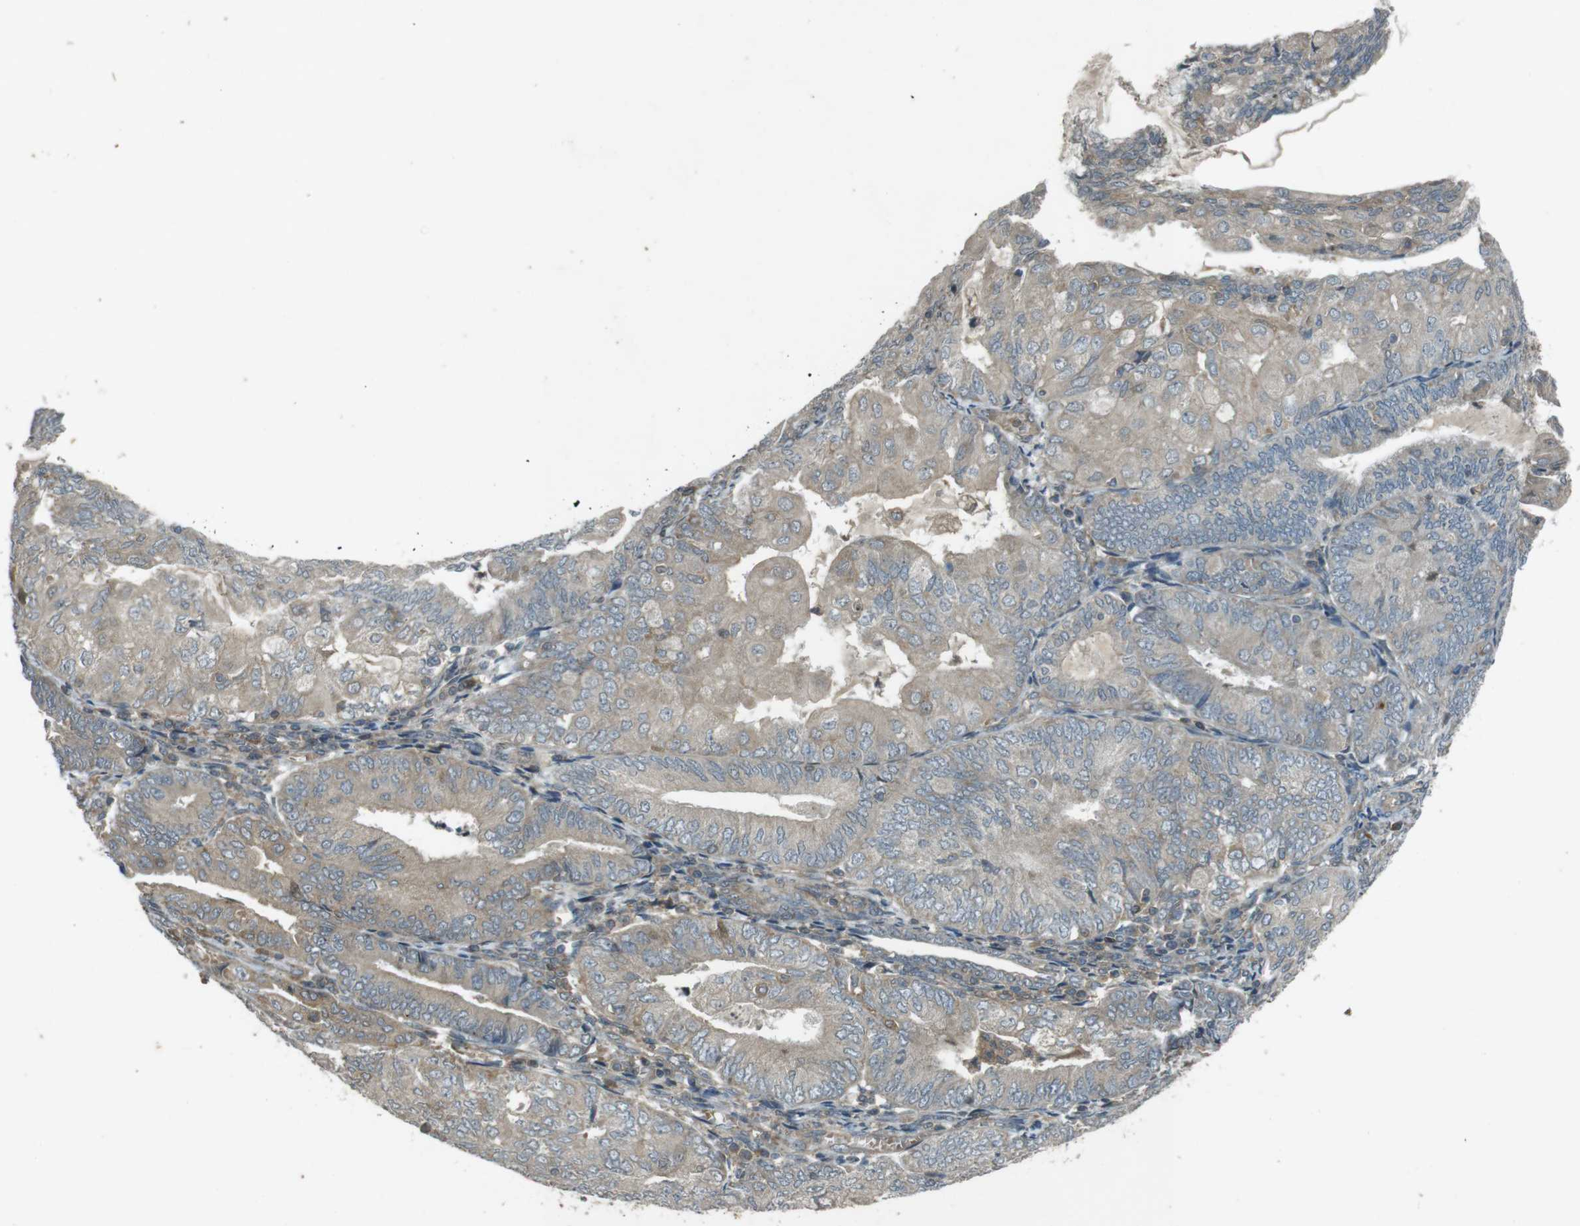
{"staining": {"intensity": "weak", "quantity": ">75%", "location": "cytoplasmic/membranous"}, "tissue": "endometrial cancer", "cell_type": "Tumor cells", "image_type": "cancer", "snomed": [{"axis": "morphology", "description": "Adenocarcinoma, NOS"}, {"axis": "topography", "description": "Endometrium"}], "caption": "Immunohistochemistry micrograph of neoplastic tissue: human endometrial cancer stained using immunohistochemistry demonstrates low levels of weak protein expression localized specifically in the cytoplasmic/membranous of tumor cells, appearing as a cytoplasmic/membranous brown color.", "gene": "ZYX", "patient": {"sex": "female", "age": 81}}